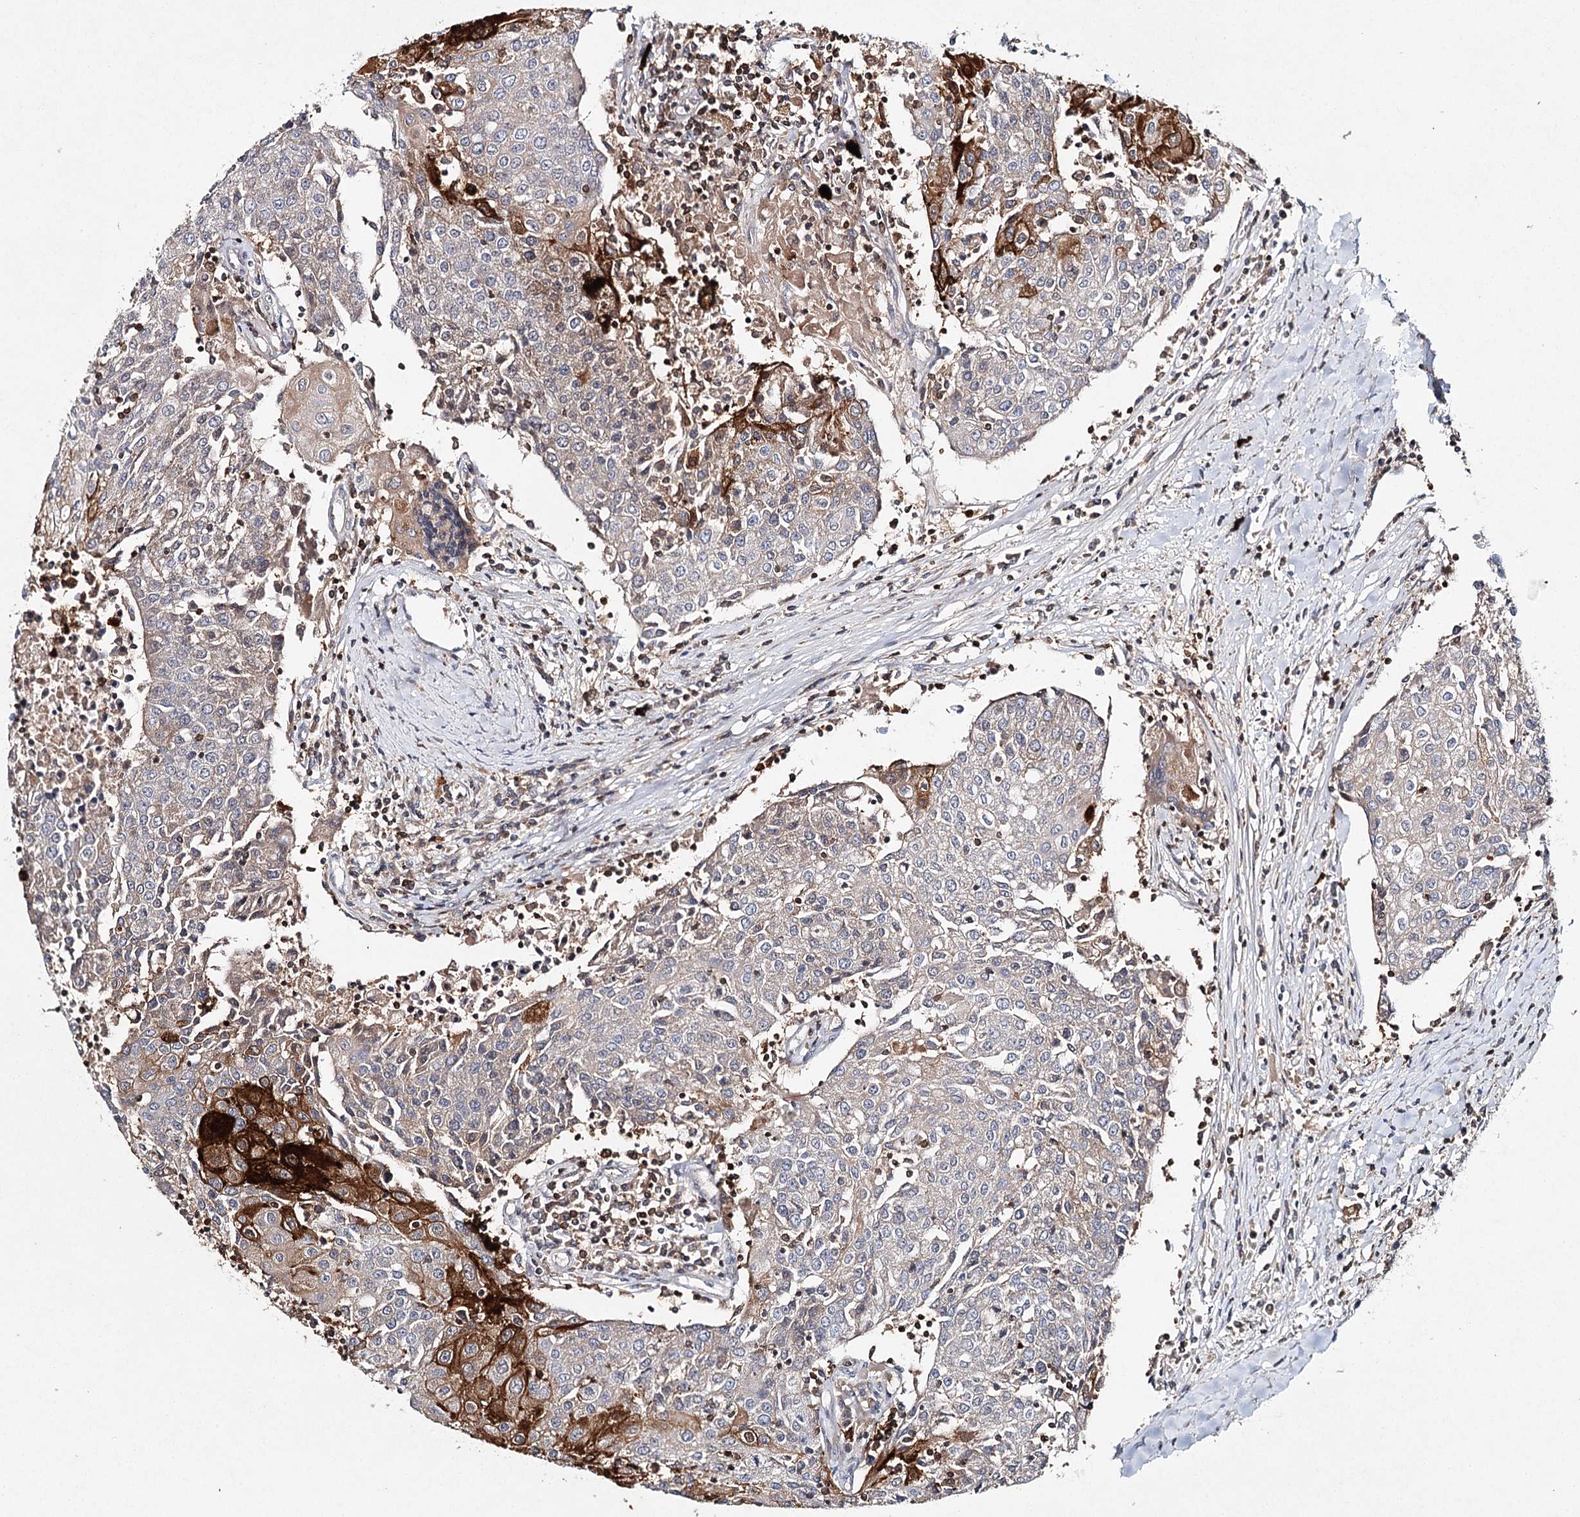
{"staining": {"intensity": "strong", "quantity": "<25%", "location": "cytoplasmic/membranous"}, "tissue": "urothelial cancer", "cell_type": "Tumor cells", "image_type": "cancer", "snomed": [{"axis": "morphology", "description": "Urothelial carcinoma, High grade"}, {"axis": "topography", "description": "Urinary bladder"}], "caption": "High-grade urothelial carcinoma was stained to show a protein in brown. There is medium levels of strong cytoplasmic/membranous expression in approximately <25% of tumor cells. The staining was performed using DAB, with brown indicating positive protein expression. Nuclei are stained blue with hematoxylin.", "gene": "SLC41A2", "patient": {"sex": "female", "age": 85}}